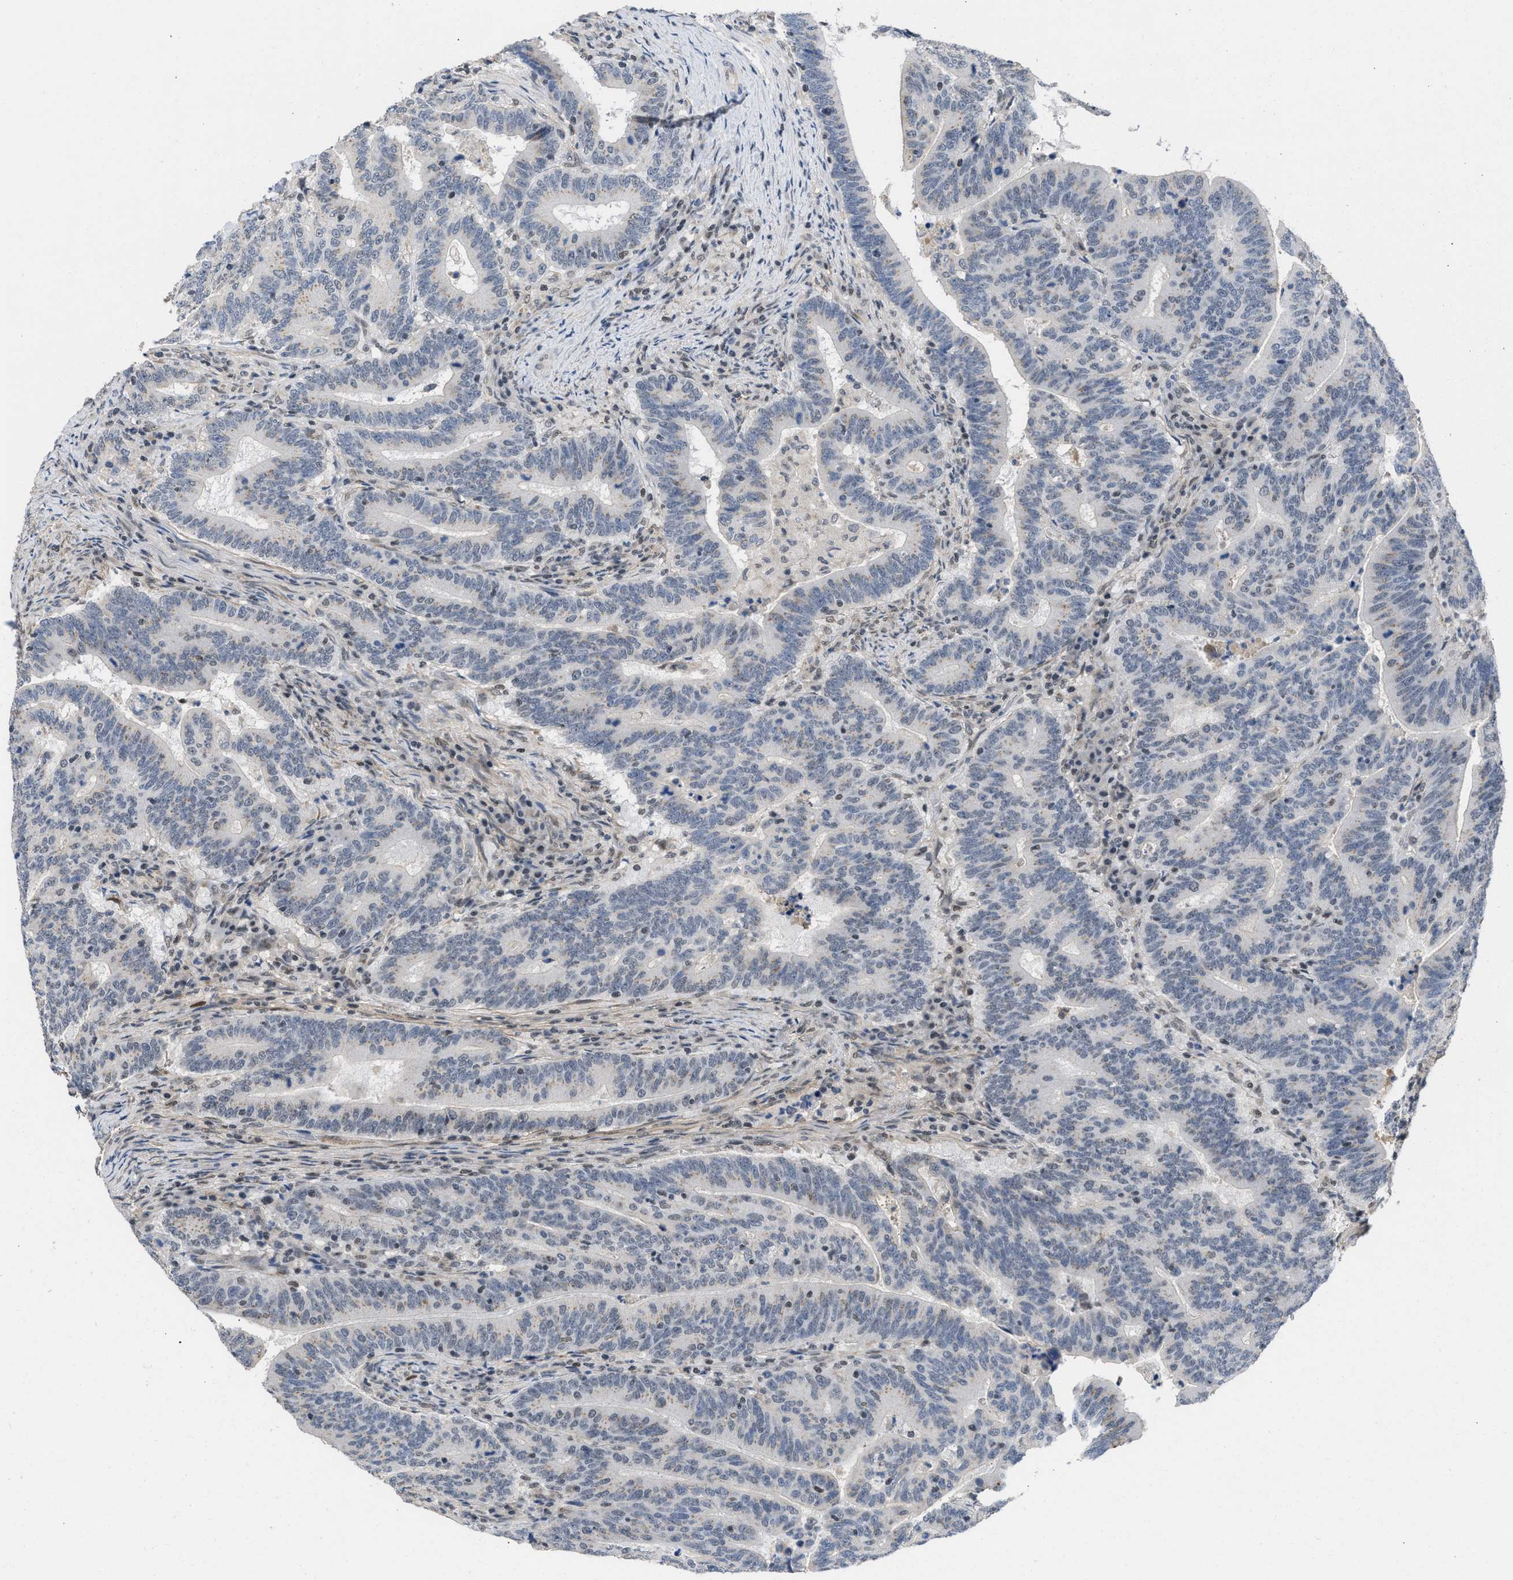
{"staining": {"intensity": "negative", "quantity": "none", "location": "none"}, "tissue": "colorectal cancer", "cell_type": "Tumor cells", "image_type": "cancer", "snomed": [{"axis": "morphology", "description": "Adenocarcinoma, NOS"}, {"axis": "topography", "description": "Colon"}], "caption": "Immunohistochemical staining of colorectal adenocarcinoma displays no significant staining in tumor cells.", "gene": "TERF2IP", "patient": {"sex": "female", "age": 66}}